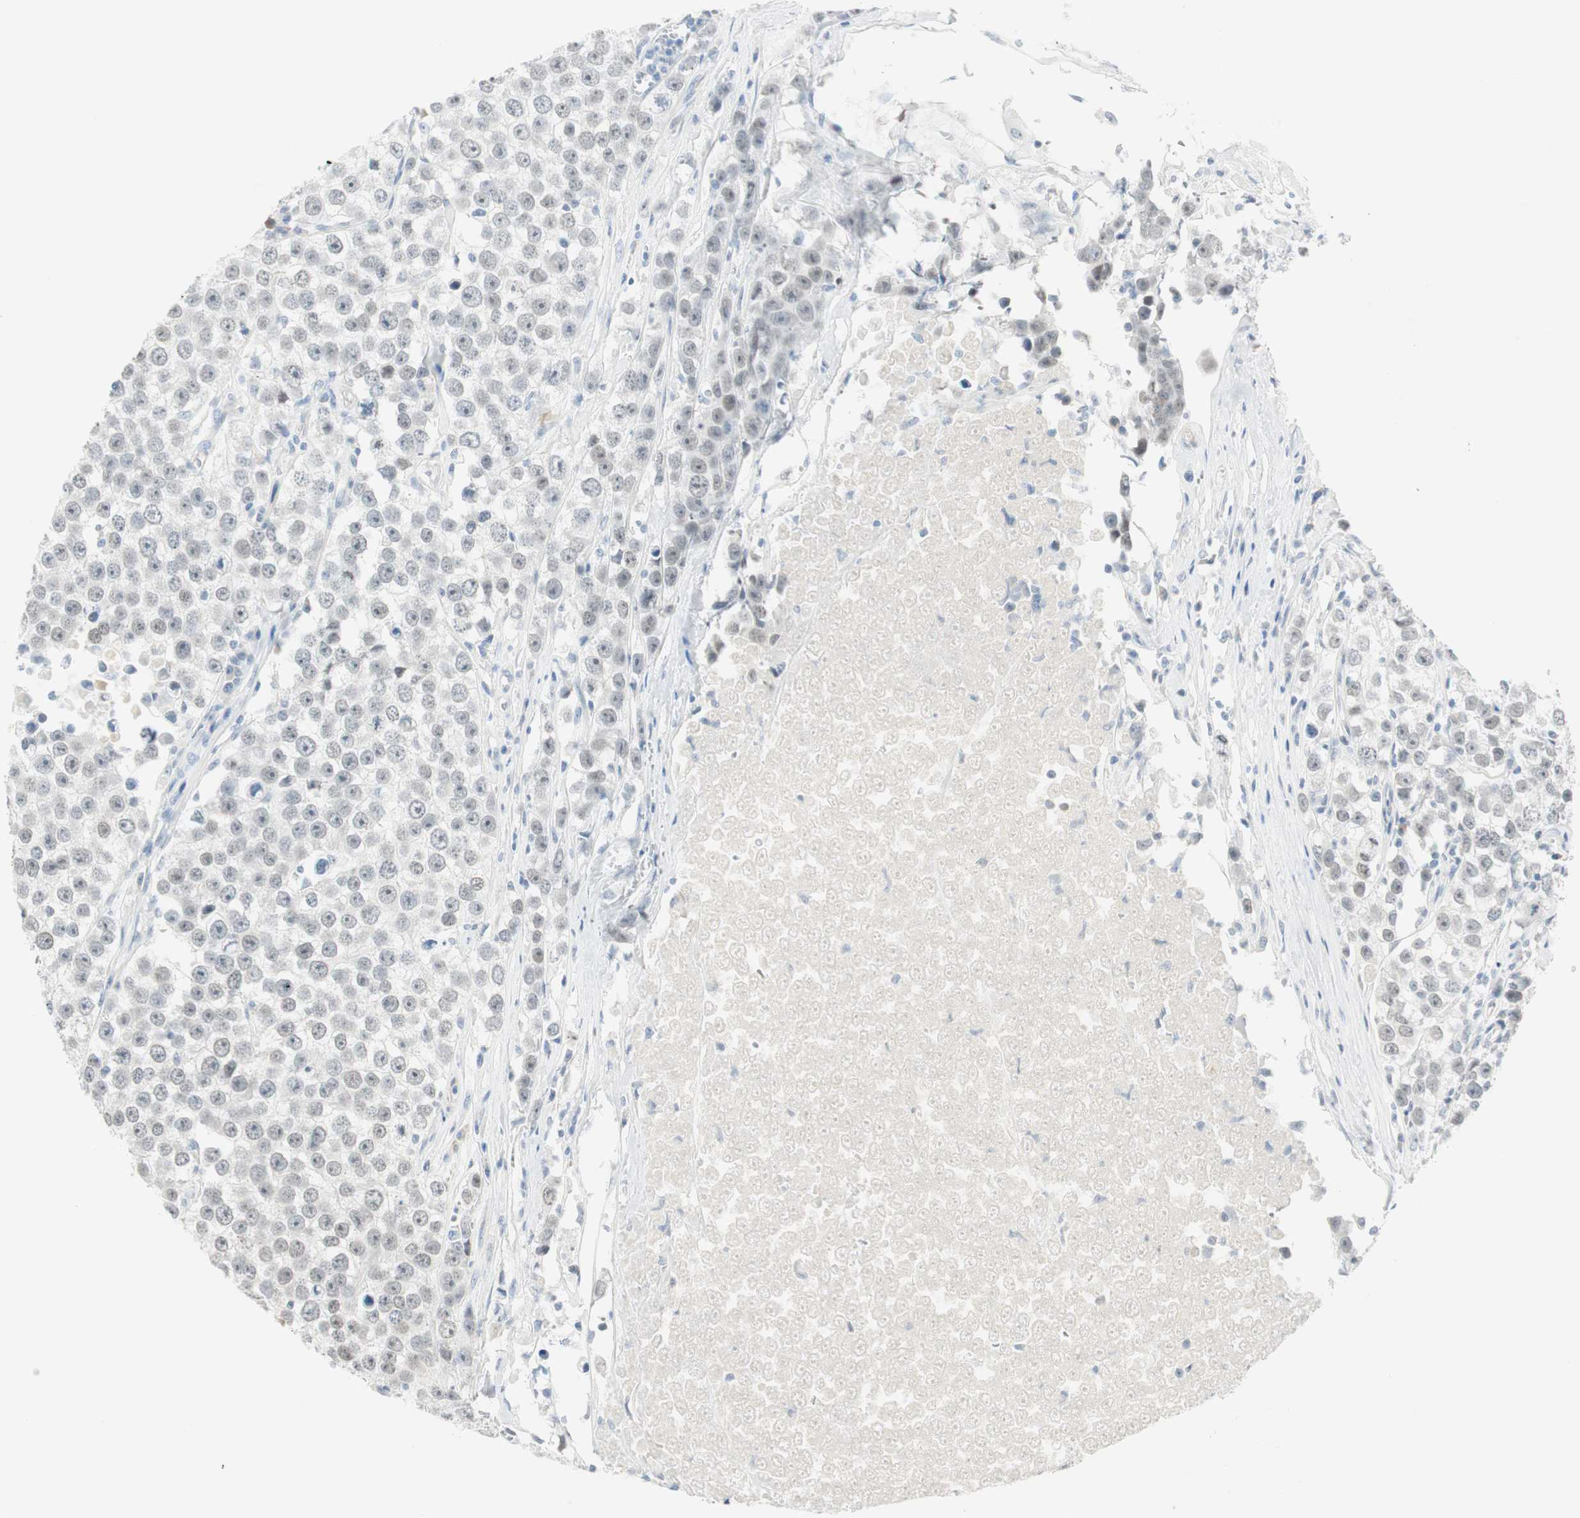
{"staining": {"intensity": "weak", "quantity": "<25%", "location": "nuclear"}, "tissue": "testis cancer", "cell_type": "Tumor cells", "image_type": "cancer", "snomed": [{"axis": "morphology", "description": "Seminoma, NOS"}, {"axis": "morphology", "description": "Carcinoma, Embryonal, NOS"}, {"axis": "topography", "description": "Testis"}], "caption": "Immunohistochemistry (IHC) histopathology image of human testis cancer stained for a protein (brown), which shows no expression in tumor cells.", "gene": "MLLT10", "patient": {"sex": "male", "age": 52}}